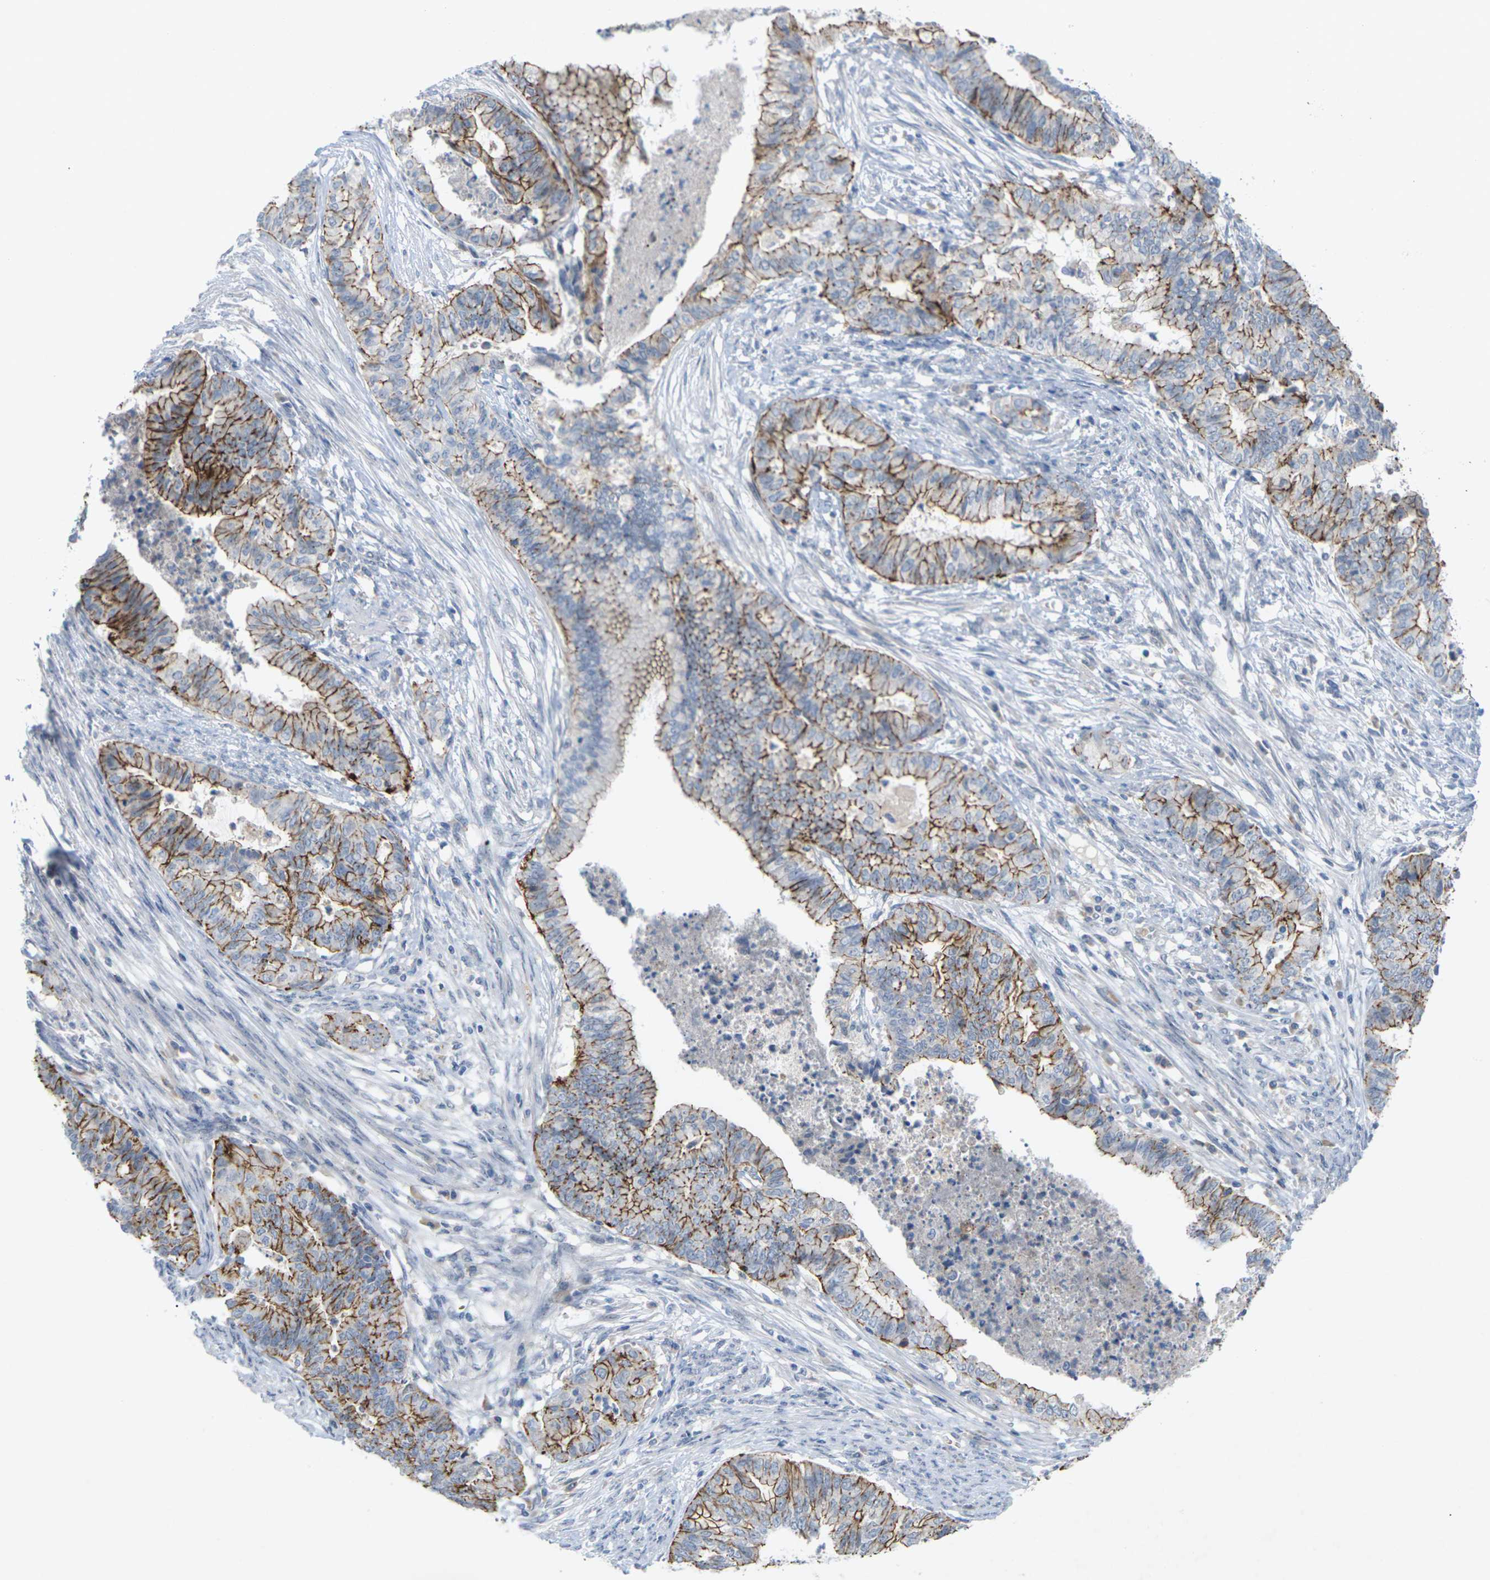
{"staining": {"intensity": "moderate", "quantity": ">75%", "location": "cytoplasmic/membranous"}, "tissue": "endometrial cancer", "cell_type": "Tumor cells", "image_type": "cancer", "snomed": [{"axis": "morphology", "description": "Adenocarcinoma, NOS"}, {"axis": "topography", "description": "Endometrium"}], "caption": "Protein staining of endometrial adenocarcinoma tissue exhibits moderate cytoplasmic/membranous expression in about >75% of tumor cells.", "gene": "CLDN3", "patient": {"sex": "female", "age": 79}}